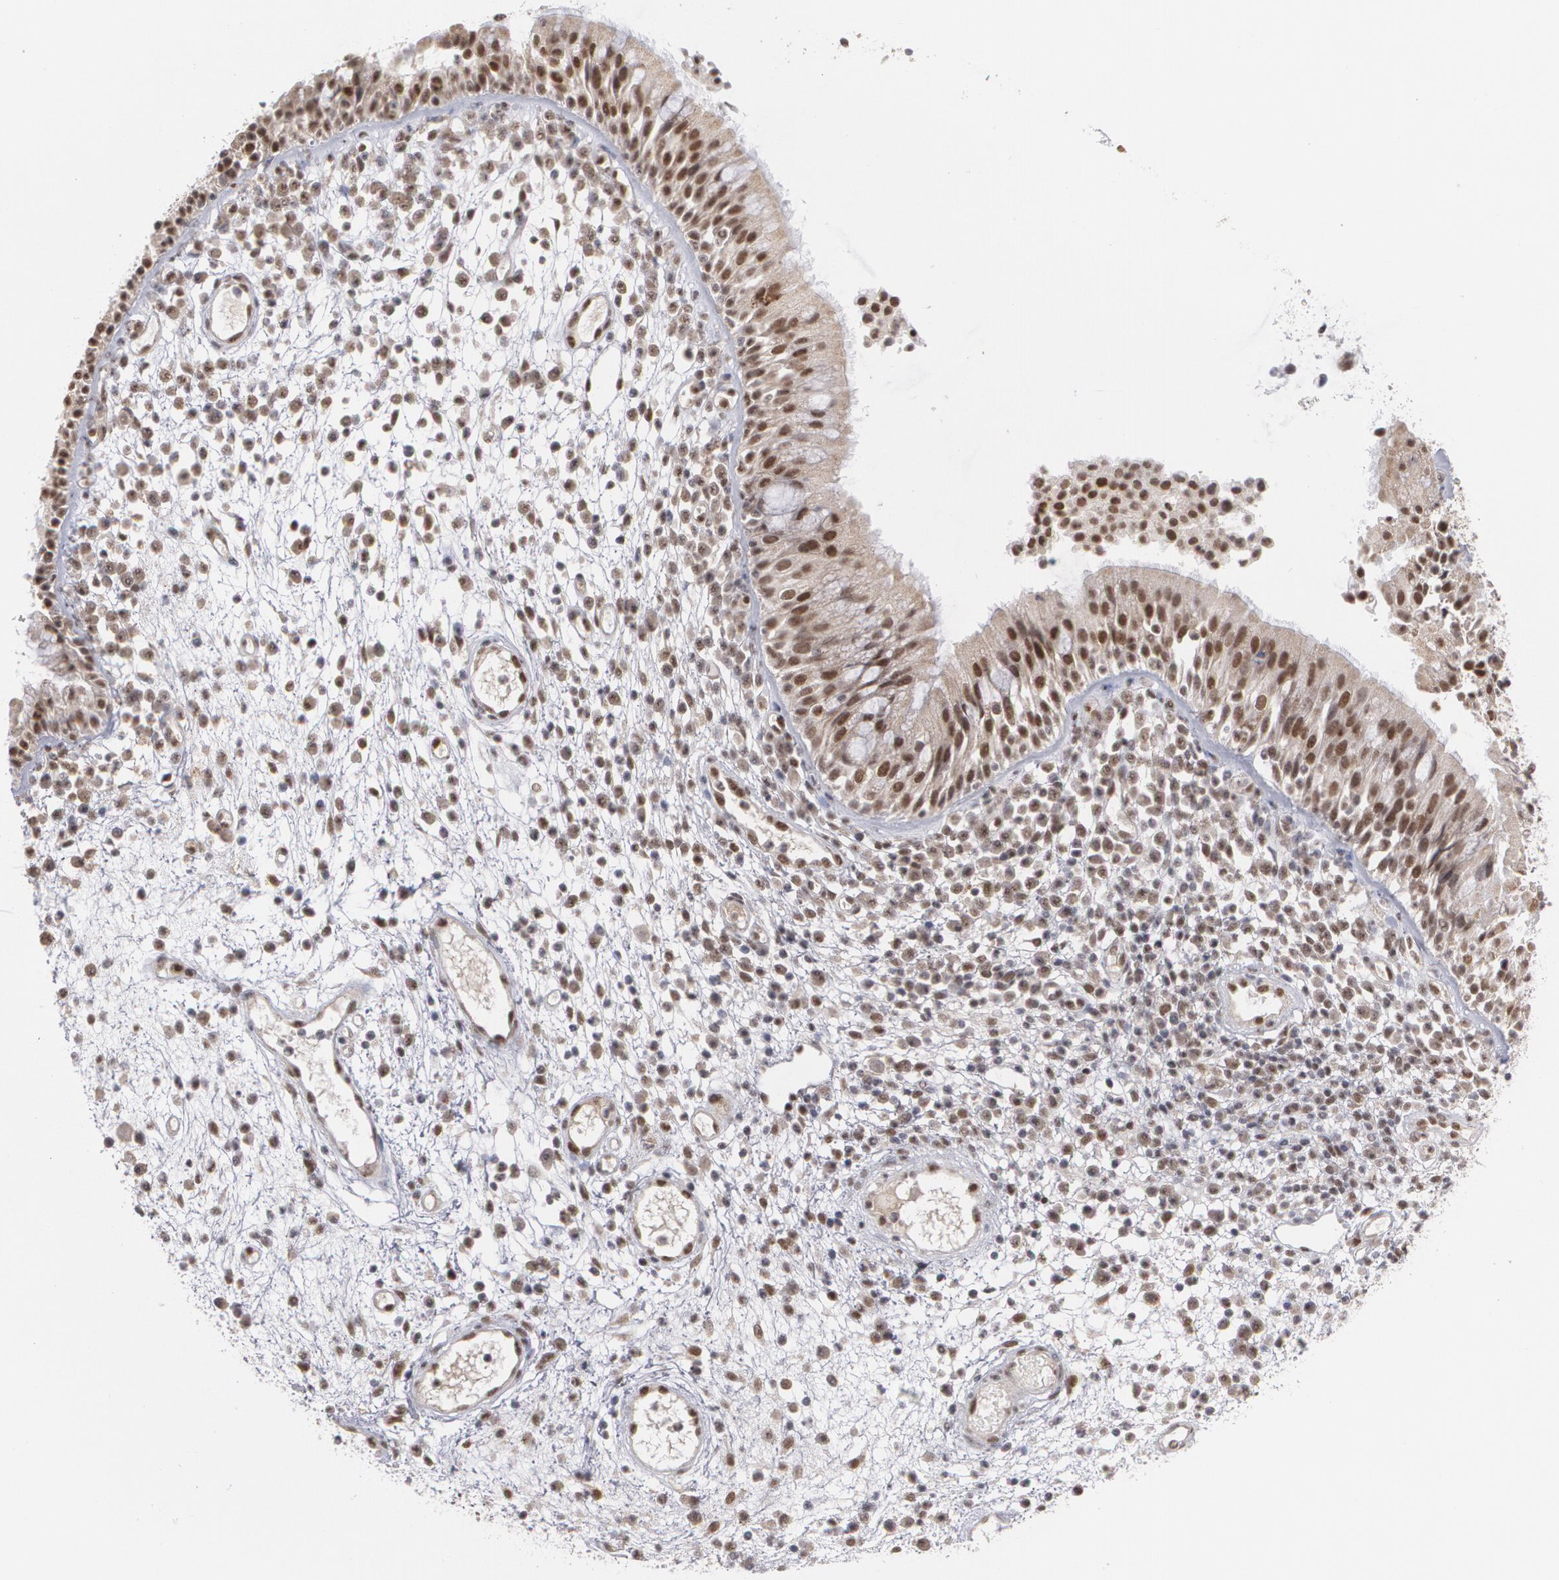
{"staining": {"intensity": "strong", "quantity": ">75%", "location": "nuclear"}, "tissue": "nasopharynx", "cell_type": "Respiratory epithelial cells", "image_type": "normal", "snomed": [{"axis": "morphology", "description": "Normal tissue, NOS"}, {"axis": "morphology", "description": "Inflammation, NOS"}, {"axis": "topography", "description": "Nasopharynx"}], "caption": "Immunohistochemical staining of normal human nasopharynx displays strong nuclear protein staining in about >75% of respiratory epithelial cells.", "gene": "INTS6L", "patient": {"sex": "male", "age": 48}}